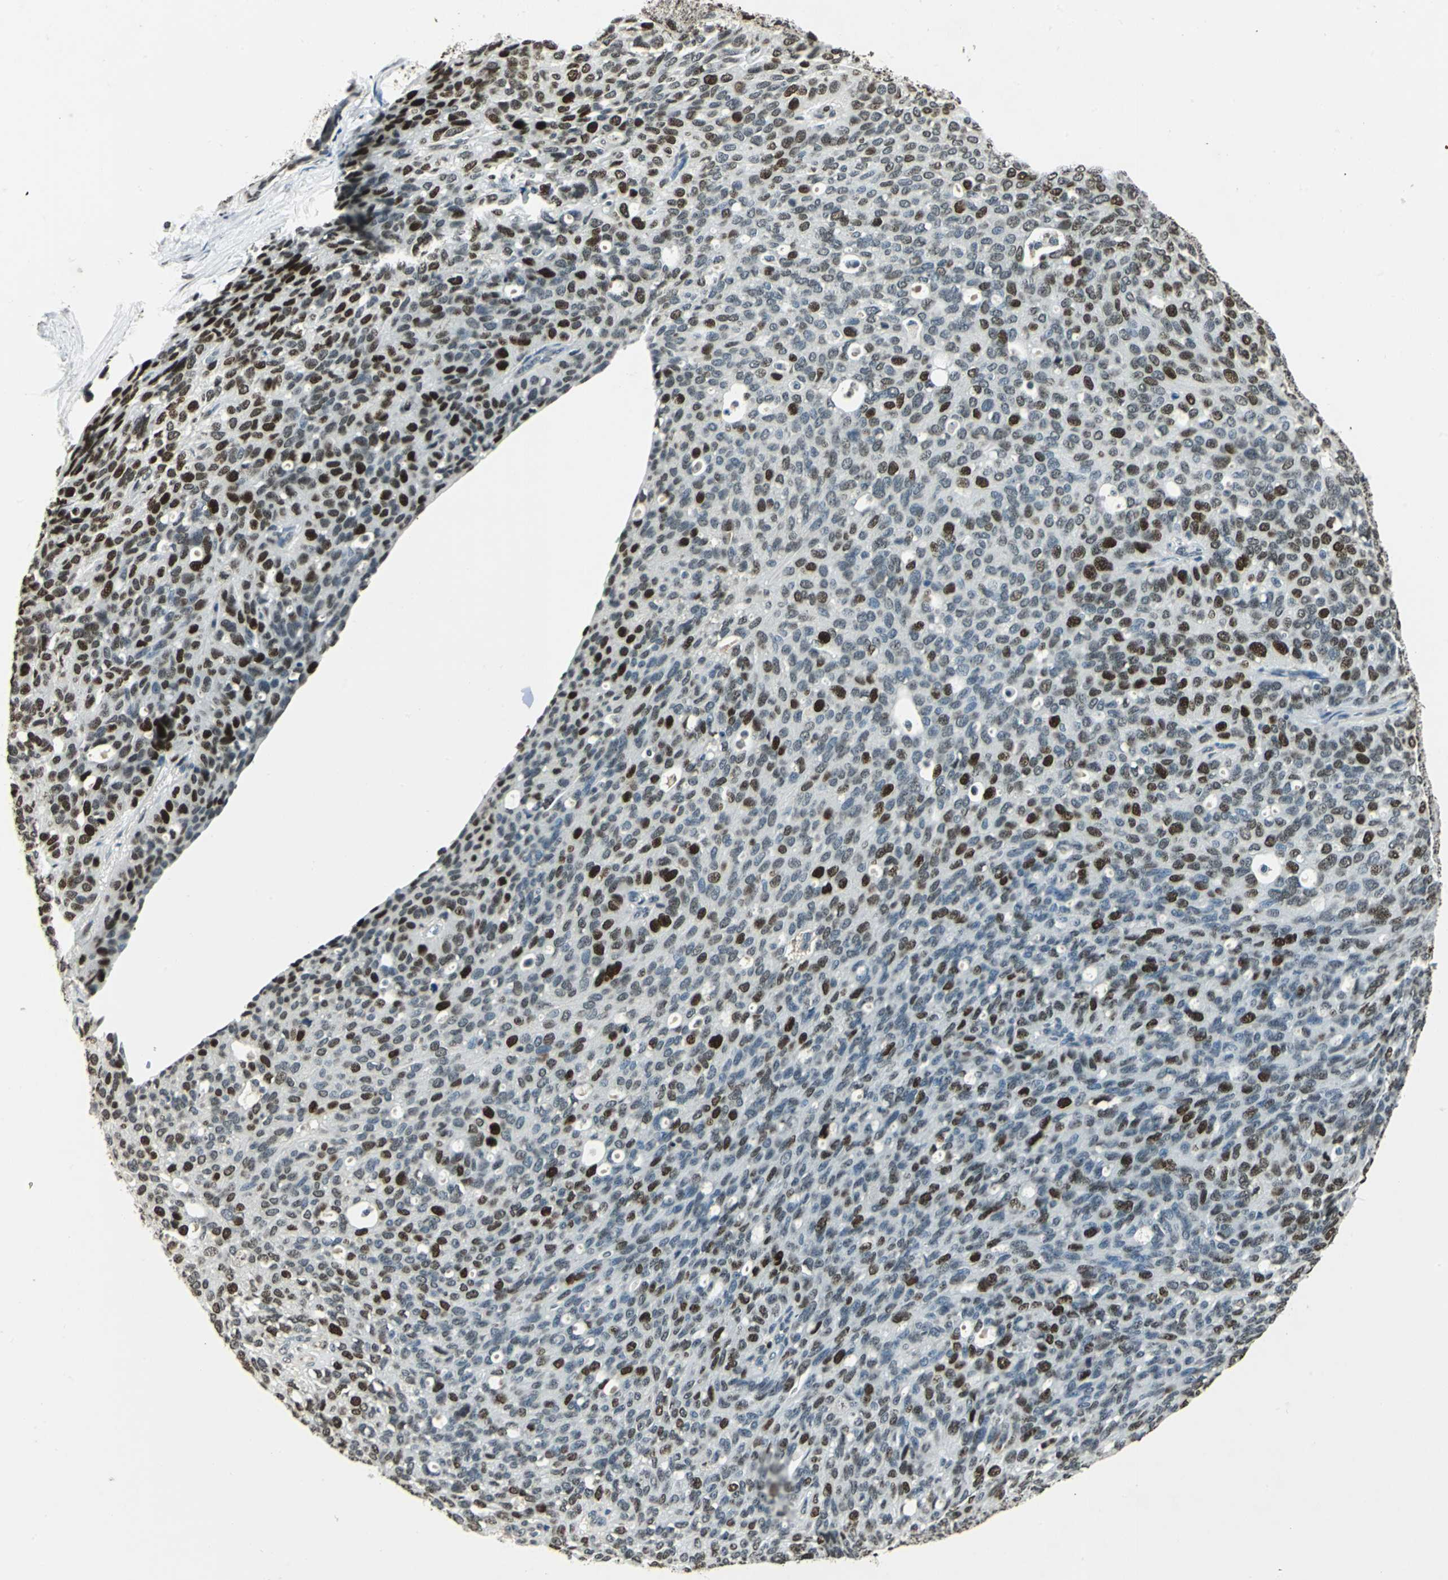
{"staining": {"intensity": "strong", "quantity": "25%-75%", "location": "nuclear"}, "tissue": "ovarian cancer", "cell_type": "Tumor cells", "image_type": "cancer", "snomed": [{"axis": "morphology", "description": "Carcinoma, endometroid"}, {"axis": "topography", "description": "Ovary"}], "caption": "Strong nuclear expression is appreciated in approximately 25%-75% of tumor cells in endometroid carcinoma (ovarian). (brown staining indicates protein expression, while blue staining denotes nuclei).", "gene": "MCM4", "patient": {"sex": "female", "age": 60}}